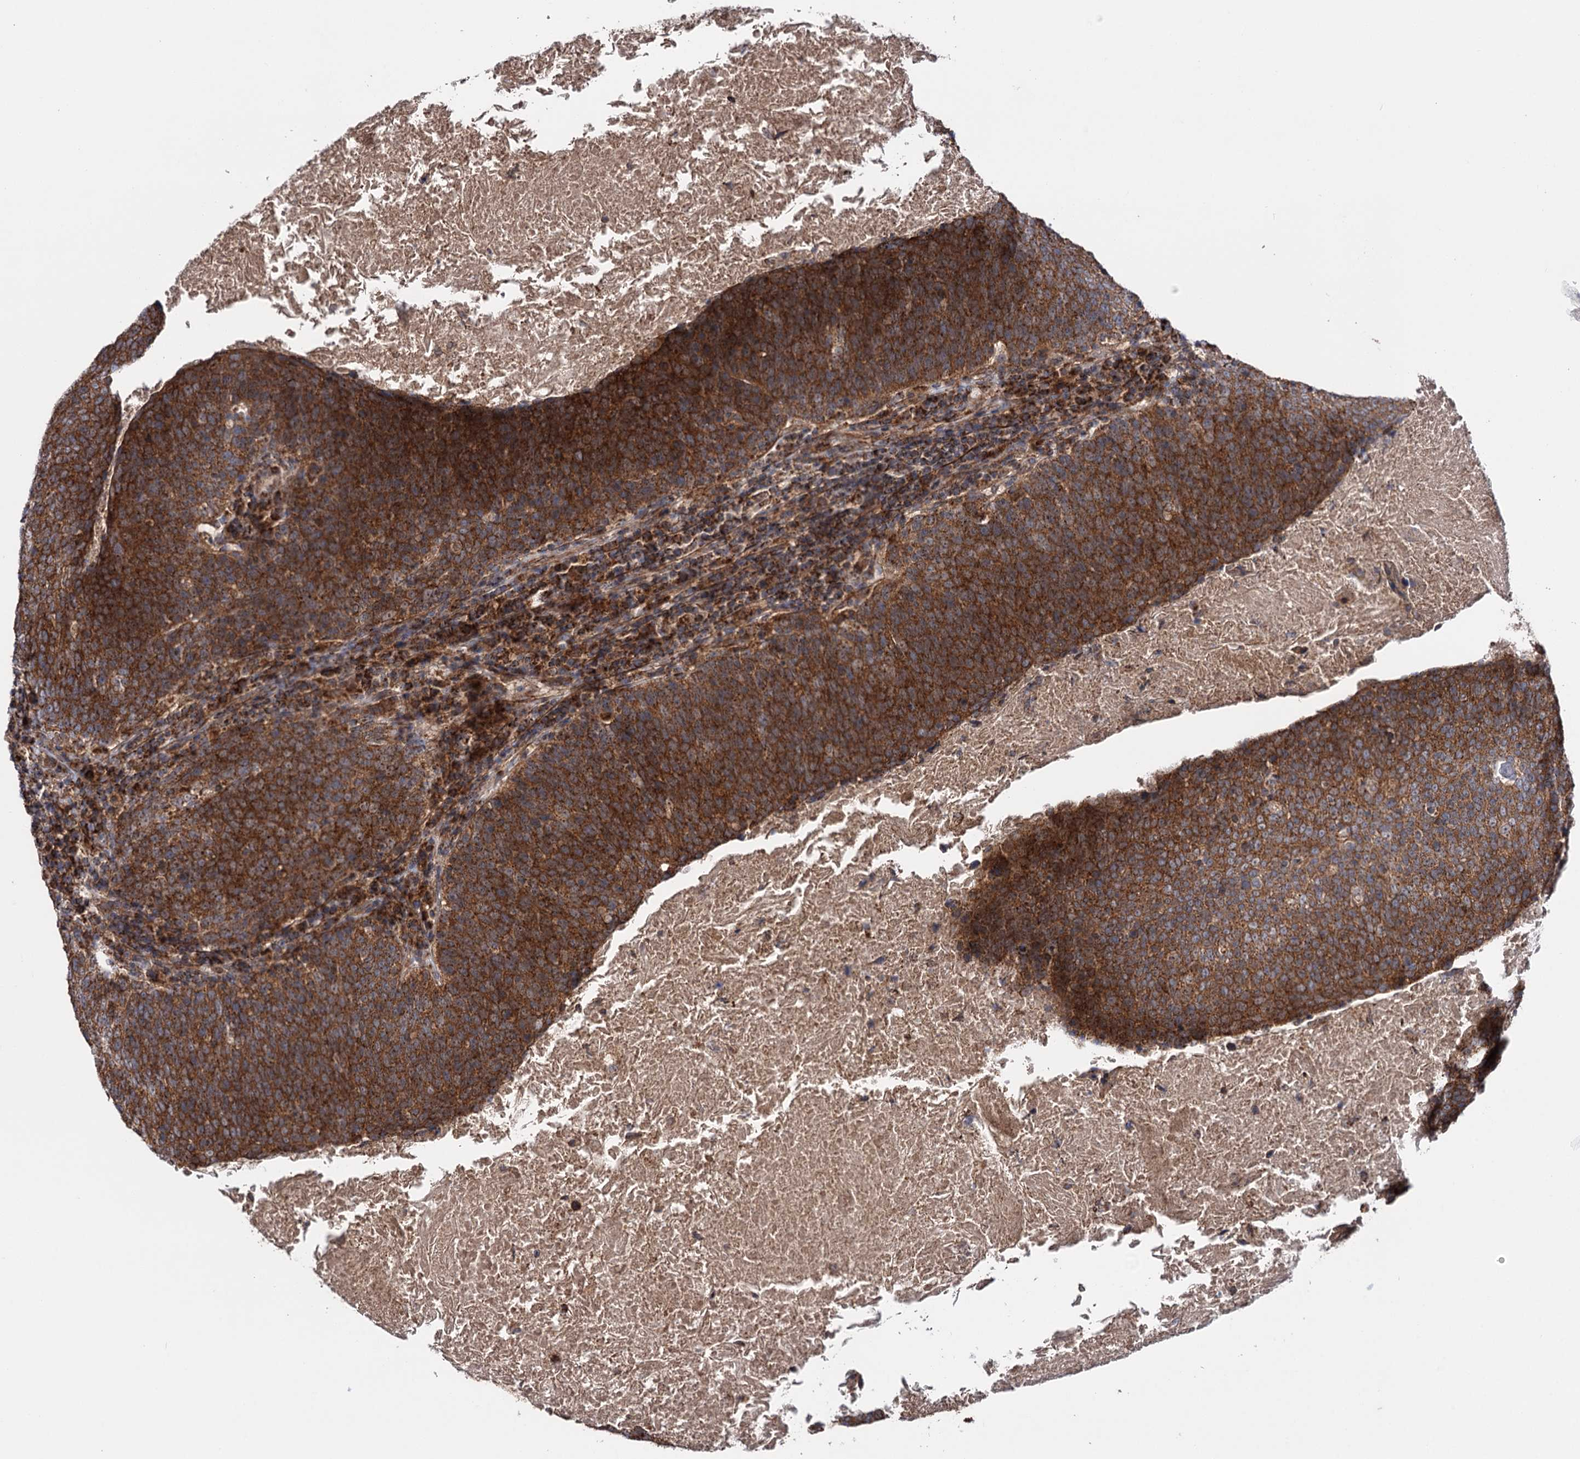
{"staining": {"intensity": "strong", "quantity": ">75%", "location": "cytoplasmic/membranous"}, "tissue": "head and neck cancer", "cell_type": "Tumor cells", "image_type": "cancer", "snomed": [{"axis": "morphology", "description": "Squamous cell carcinoma, NOS"}, {"axis": "morphology", "description": "Squamous cell carcinoma, metastatic, NOS"}, {"axis": "topography", "description": "Lymph node"}, {"axis": "topography", "description": "Head-Neck"}], "caption": "DAB immunohistochemical staining of head and neck squamous cell carcinoma demonstrates strong cytoplasmic/membranous protein positivity in about >75% of tumor cells. Nuclei are stained in blue.", "gene": "SUCLA2", "patient": {"sex": "male", "age": 62}}